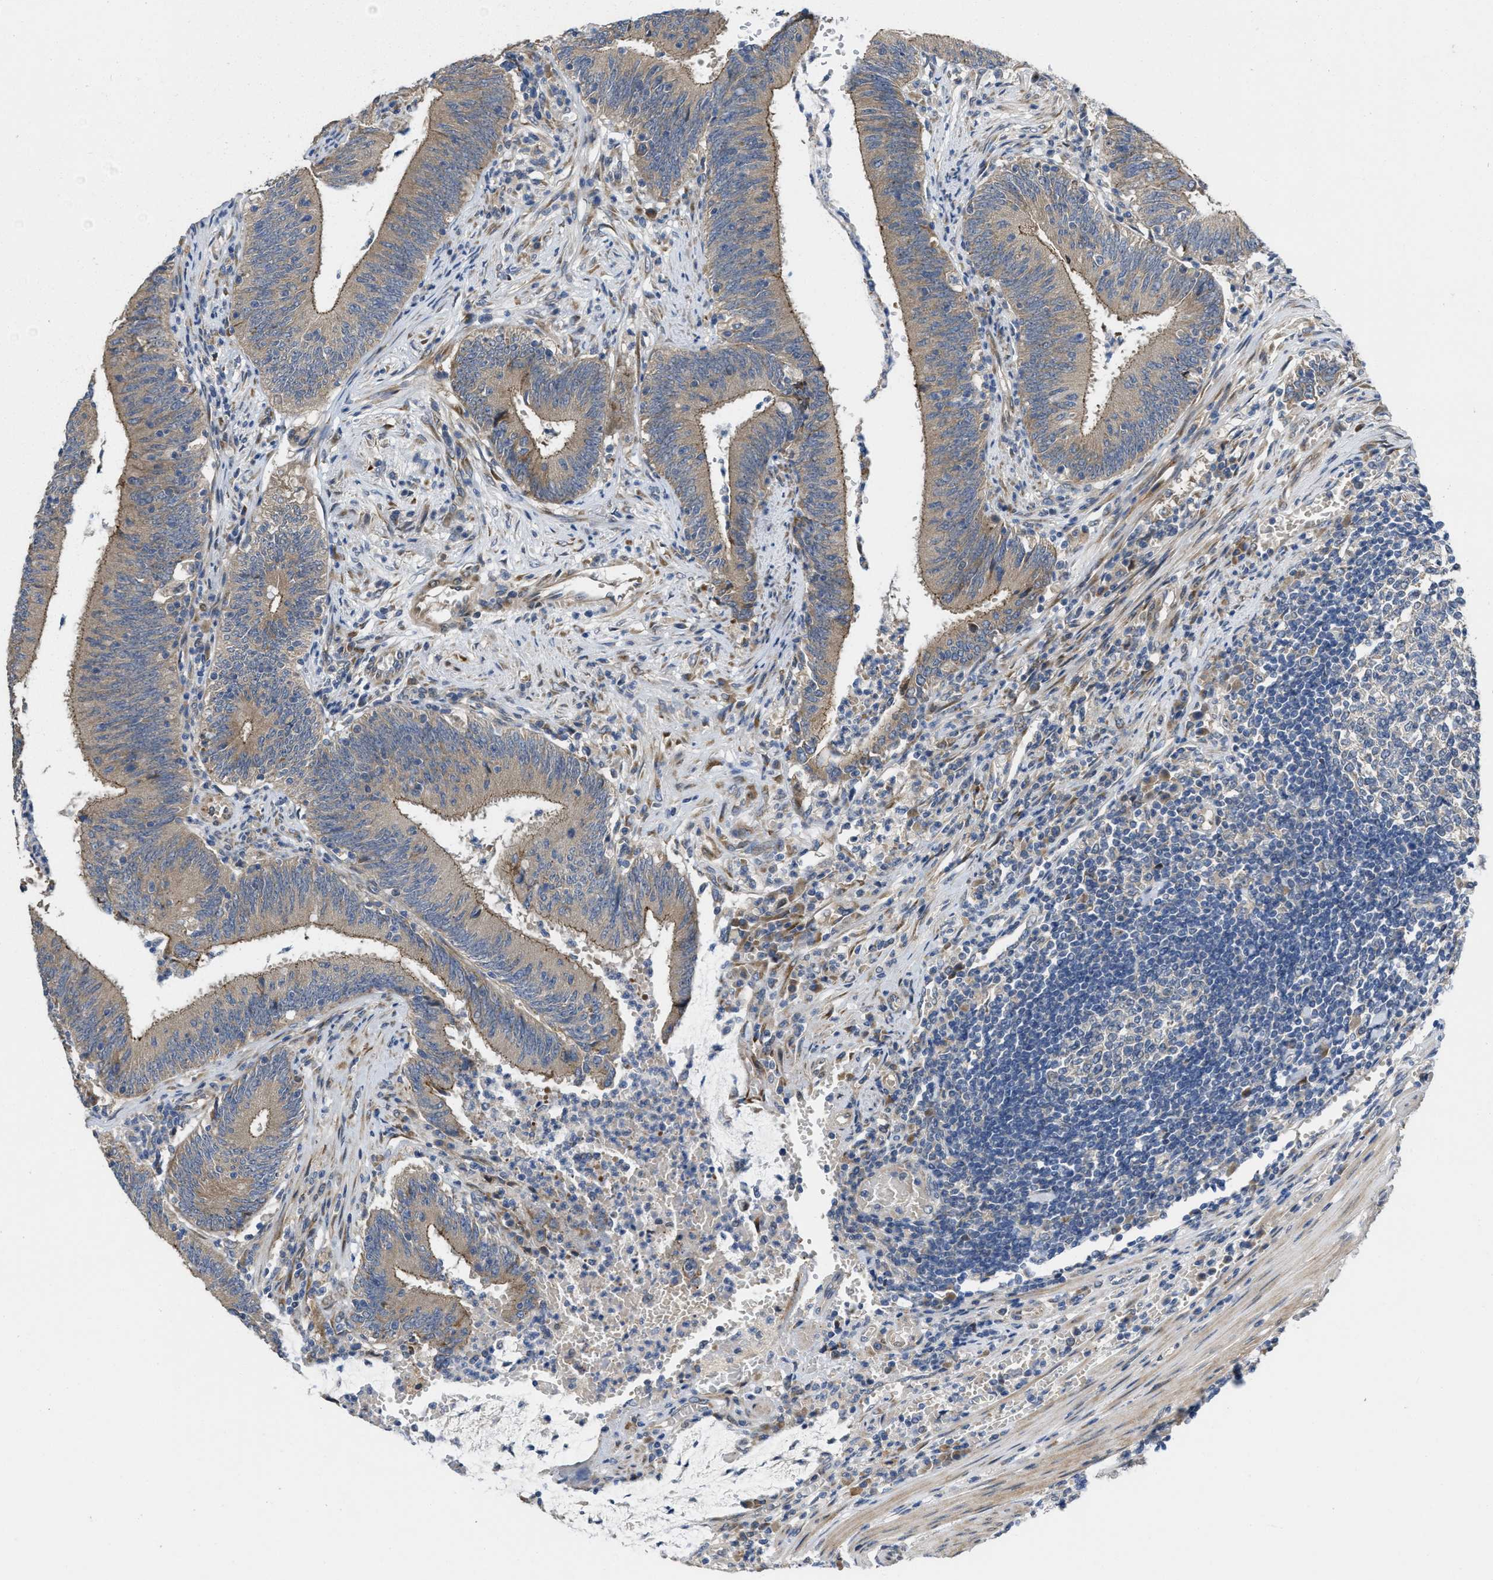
{"staining": {"intensity": "weak", "quantity": ">75%", "location": "cytoplasmic/membranous"}, "tissue": "colorectal cancer", "cell_type": "Tumor cells", "image_type": "cancer", "snomed": [{"axis": "morphology", "description": "Normal tissue, NOS"}, {"axis": "morphology", "description": "Adenocarcinoma, NOS"}, {"axis": "topography", "description": "Rectum"}], "caption": "Immunohistochemical staining of human colorectal adenocarcinoma displays low levels of weak cytoplasmic/membranous positivity in about >75% of tumor cells. The staining is performed using DAB brown chromogen to label protein expression. The nuclei are counter-stained blue using hematoxylin.", "gene": "CDPF1", "patient": {"sex": "female", "age": 66}}